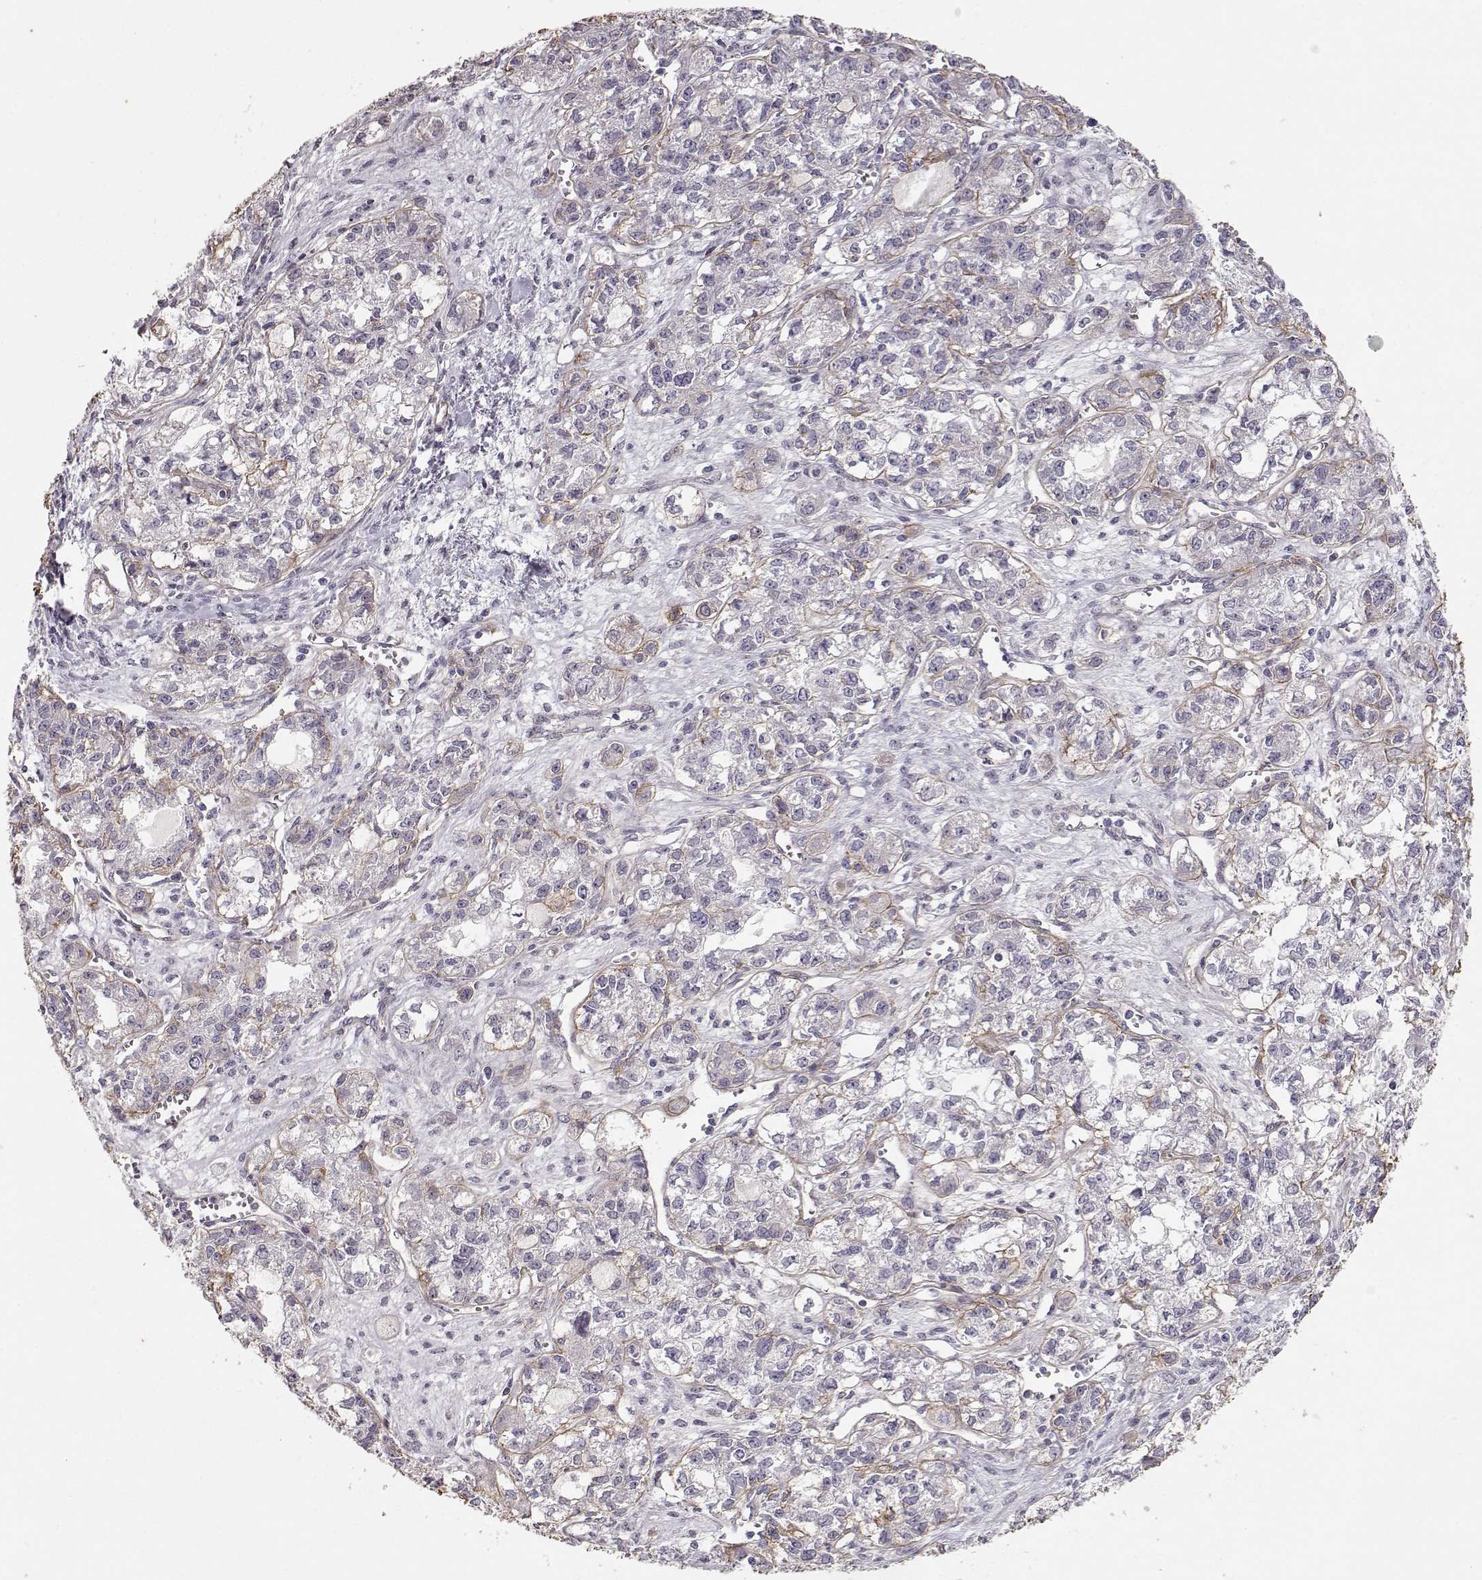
{"staining": {"intensity": "negative", "quantity": "none", "location": "none"}, "tissue": "ovarian cancer", "cell_type": "Tumor cells", "image_type": "cancer", "snomed": [{"axis": "morphology", "description": "Carcinoma, endometroid"}, {"axis": "topography", "description": "Ovary"}], "caption": "Immunohistochemistry photomicrograph of human ovarian cancer (endometroid carcinoma) stained for a protein (brown), which reveals no expression in tumor cells.", "gene": "LAMA5", "patient": {"sex": "female", "age": 64}}